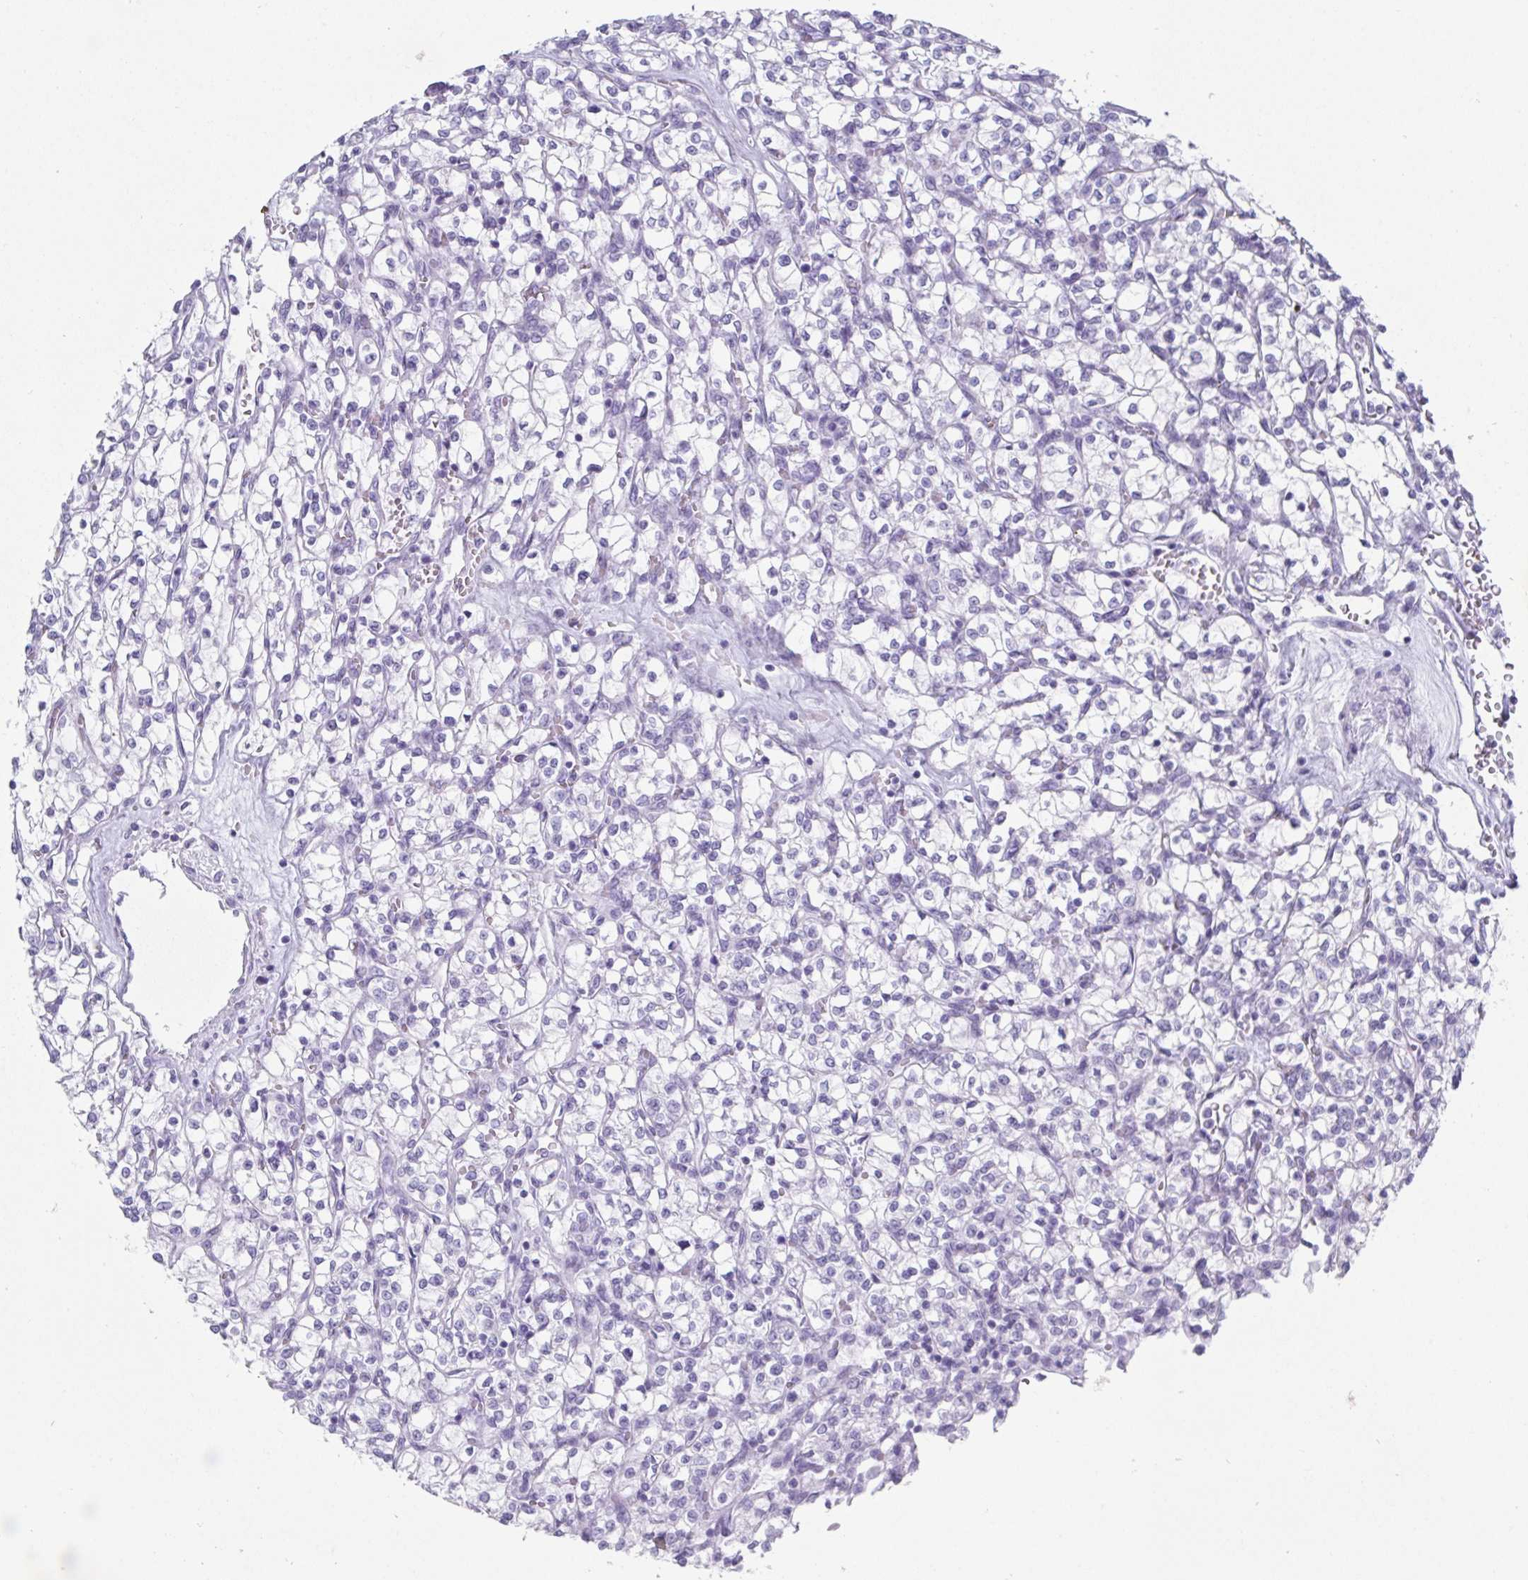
{"staining": {"intensity": "negative", "quantity": "none", "location": "none"}, "tissue": "renal cancer", "cell_type": "Tumor cells", "image_type": "cancer", "snomed": [{"axis": "morphology", "description": "Adenocarcinoma, NOS"}, {"axis": "topography", "description": "Kidney"}], "caption": "Immunohistochemical staining of renal adenocarcinoma reveals no significant expression in tumor cells. The staining was performed using DAB (3,3'-diaminobenzidine) to visualize the protein expression in brown, while the nuclei were stained in blue with hematoxylin (Magnification: 20x).", "gene": "SYCP1", "patient": {"sex": "female", "age": 64}}